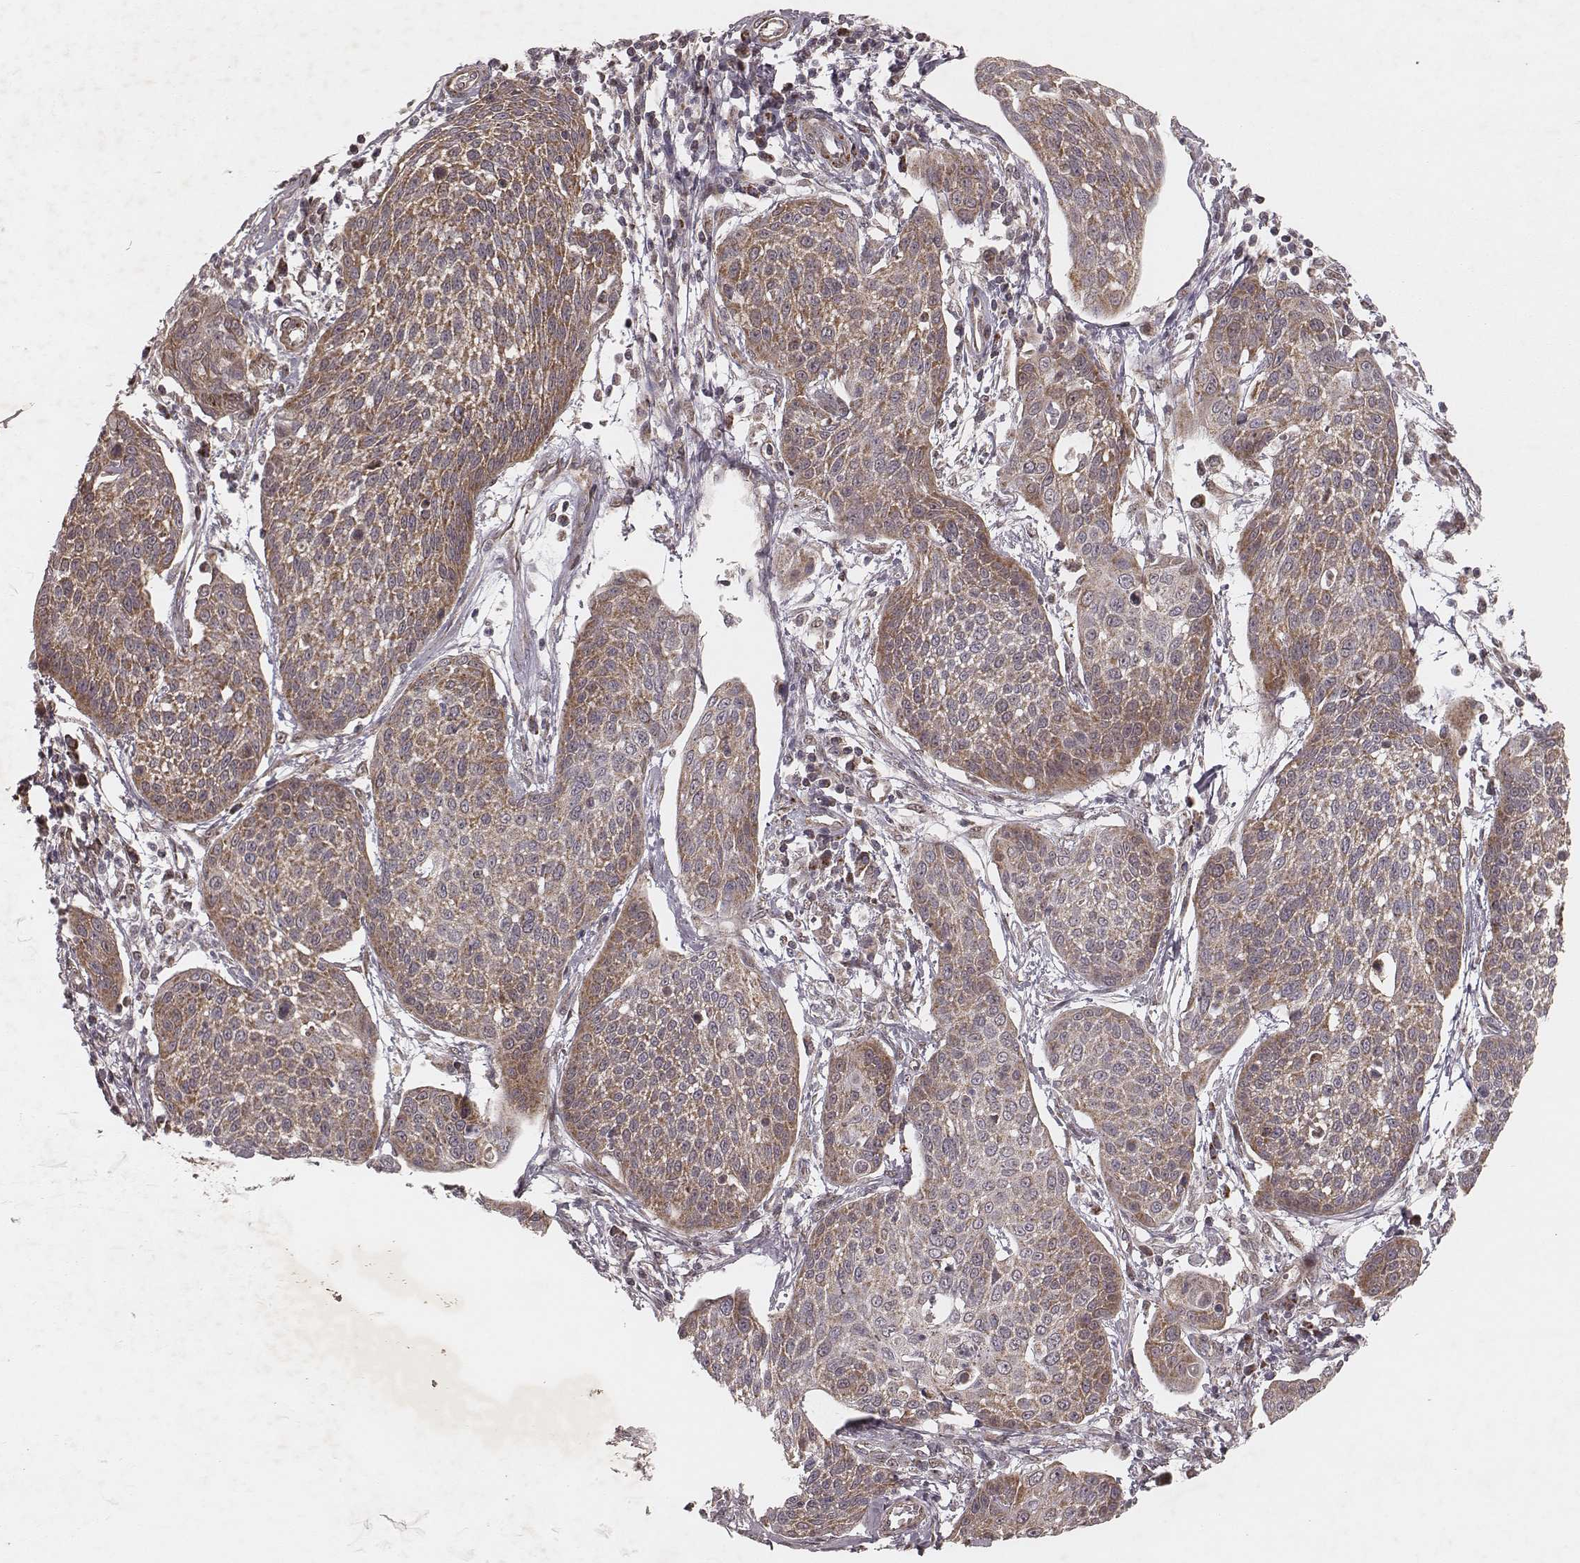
{"staining": {"intensity": "weak", "quantity": "25%-75%", "location": "cytoplasmic/membranous"}, "tissue": "cervical cancer", "cell_type": "Tumor cells", "image_type": "cancer", "snomed": [{"axis": "morphology", "description": "Squamous cell carcinoma, NOS"}, {"axis": "topography", "description": "Cervix"}], "caption": "Human cervical cancer (squamous cell carcinoma) stained with a brown dye exhibits weak cytoplasmic/membranous positive staining in approximately 25%-75% of tumor cells.", "gene": "NDUFA7", "patient": {"sex": "female", "age": 34}}